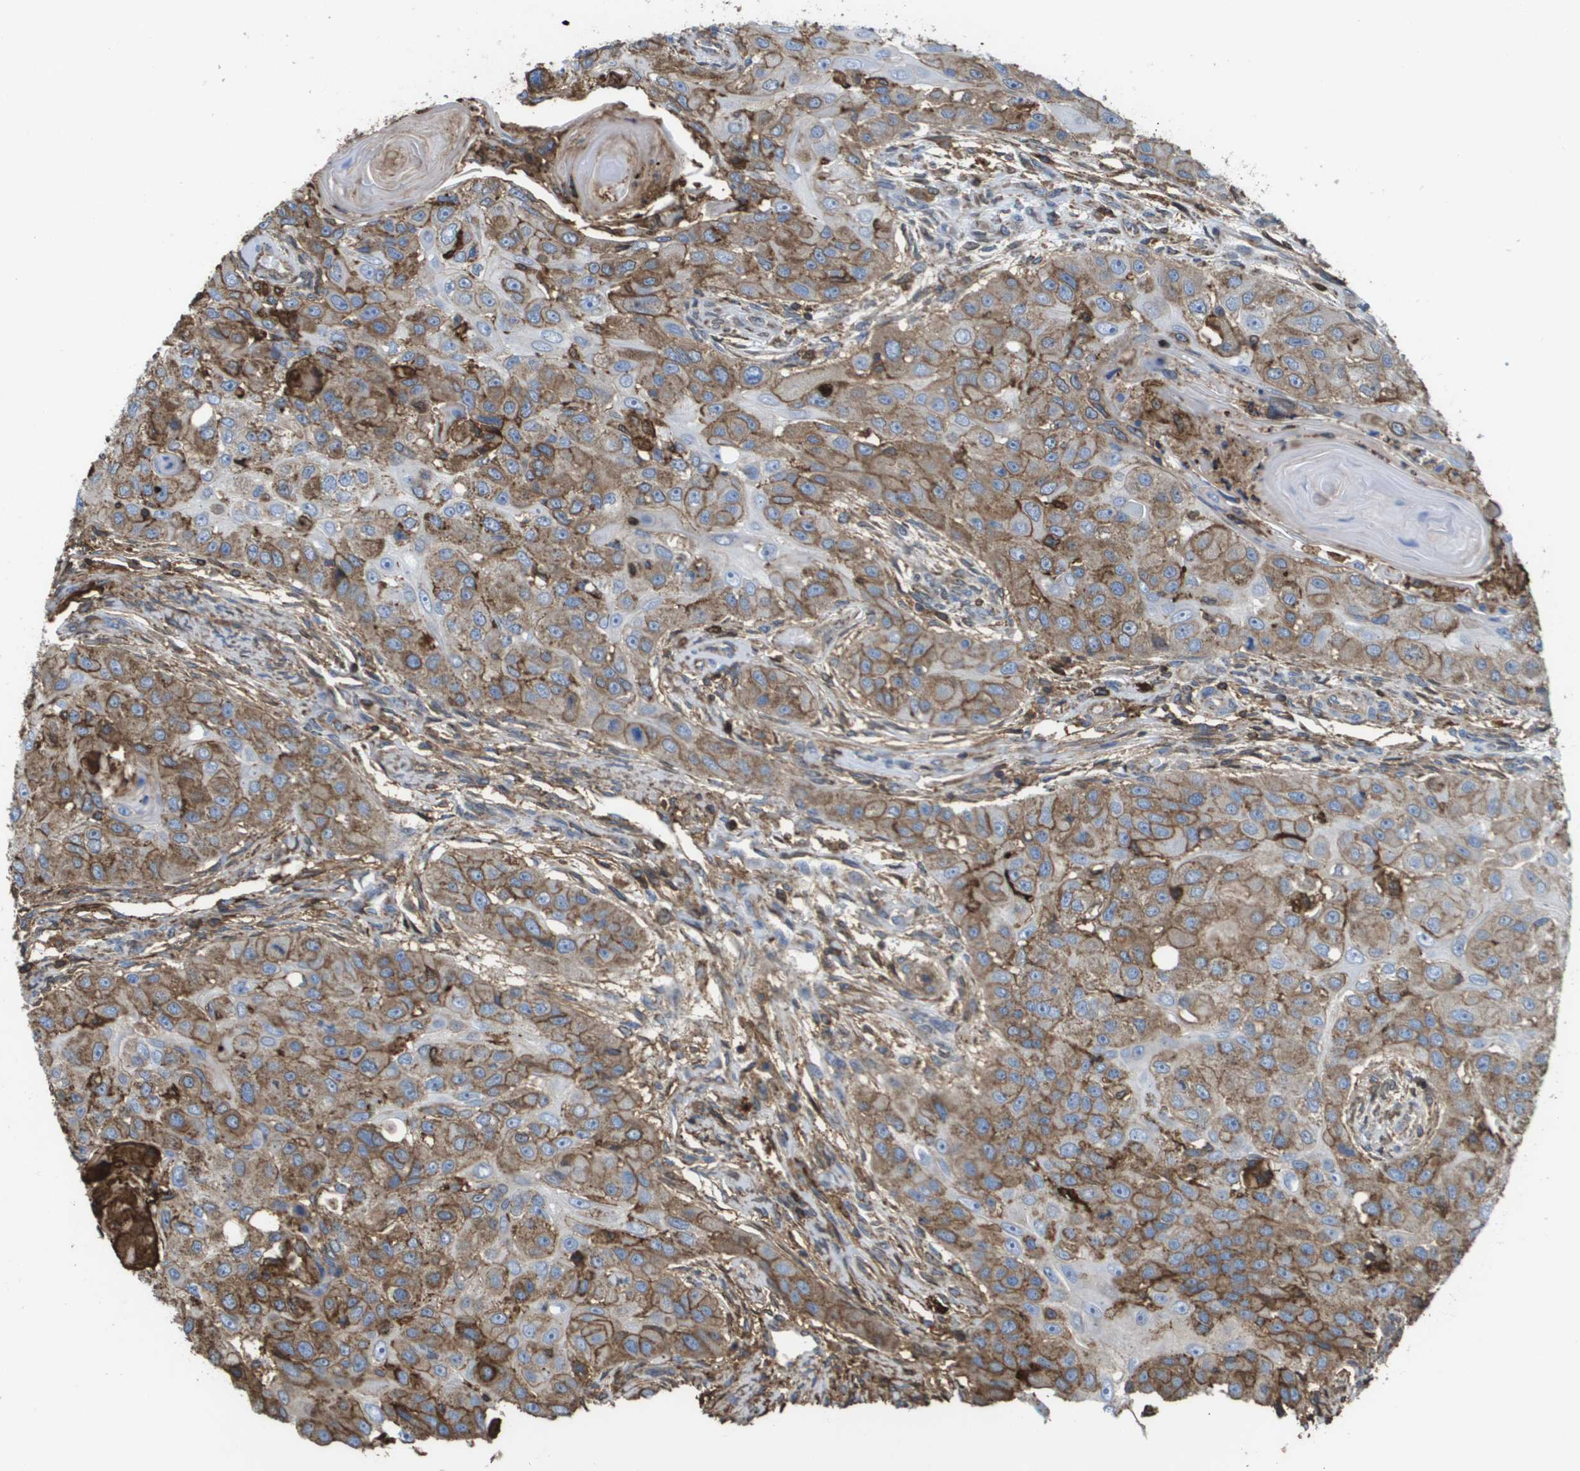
{"staining": {"intensity": "moderate", "quantity": "25%-75%", "location": "cytoplasmic/membranous"}, "tissue": "head and neck cancer", "cell_type": "Tumor cells", "image_type": "cancer", "snomed": [{"axis": "morphology", "description": "Normal tissue, NOS"}, {"axis": "morphology", "description": "Squamous cell carcinoma, NOS"}, {"axis": "topography", "description": "Skeletal muscle"}, {"axis": "topography", "description": "Head-Neck"}], "caption": "Head and neck cancer stained with a protein marker demonstrates moderate staining in tumor cells.", "gene": "PASK", "patient": {"sex": "male", "age": 51}}